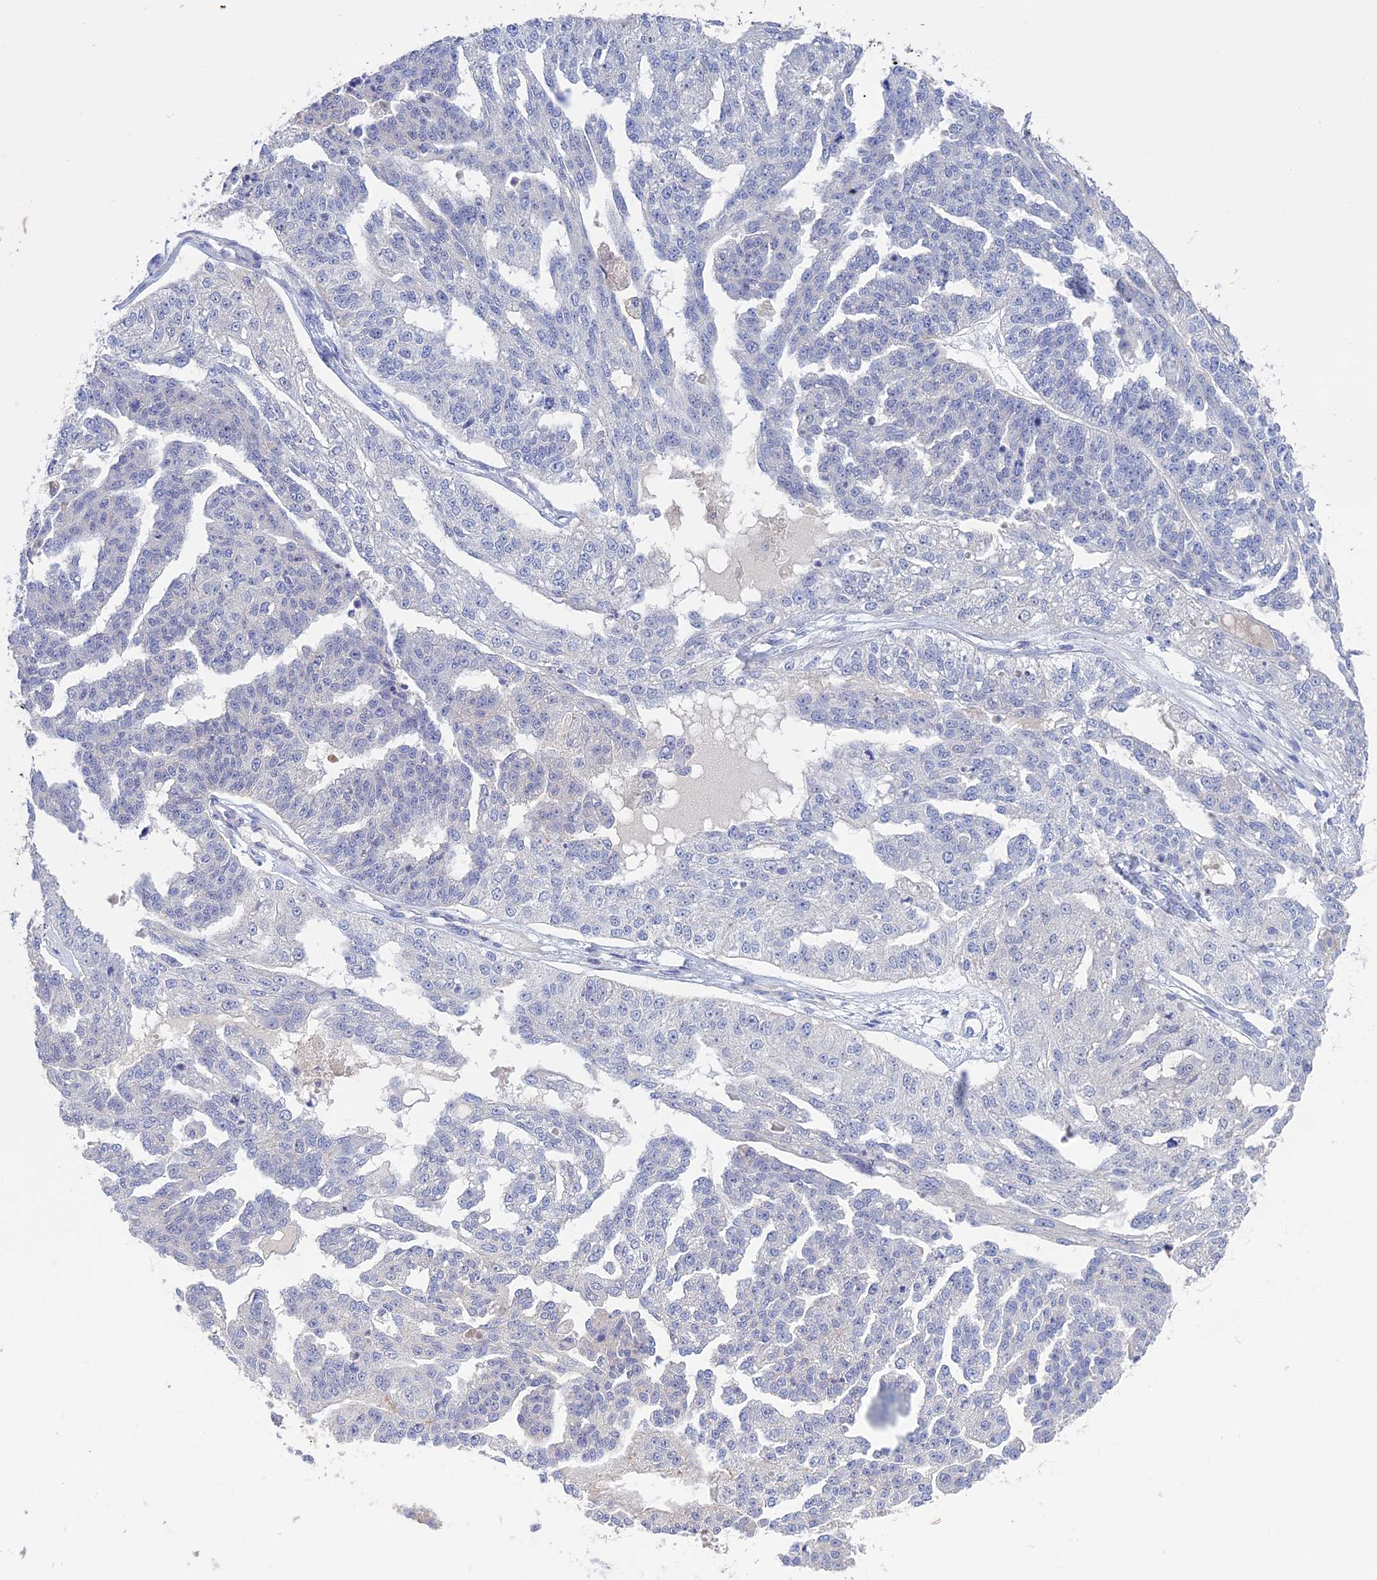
{"staining": {"intensity": "negative", "quantity": "none", "location": "none"}, "tissue": "ovarian cancer", "cell_type": "Tumor cells", "image_type": "cancer", "snomed": [{"axis": "morphology", "description": "Cystadenocarcinoma, serous, NOS"}, {"axis": "topography", "description": "Ovary"}], "caption": "IHC histopathology image of human serous cystadenocarcinoma (ovarian) stained for a protein (brown), which shows no positivity in tumor cells. (Immunohistochemistry, brightfield microscopy, high magnification).", "gene": "SLC2A6", "patient": {"sex": "female", "age": 58}}